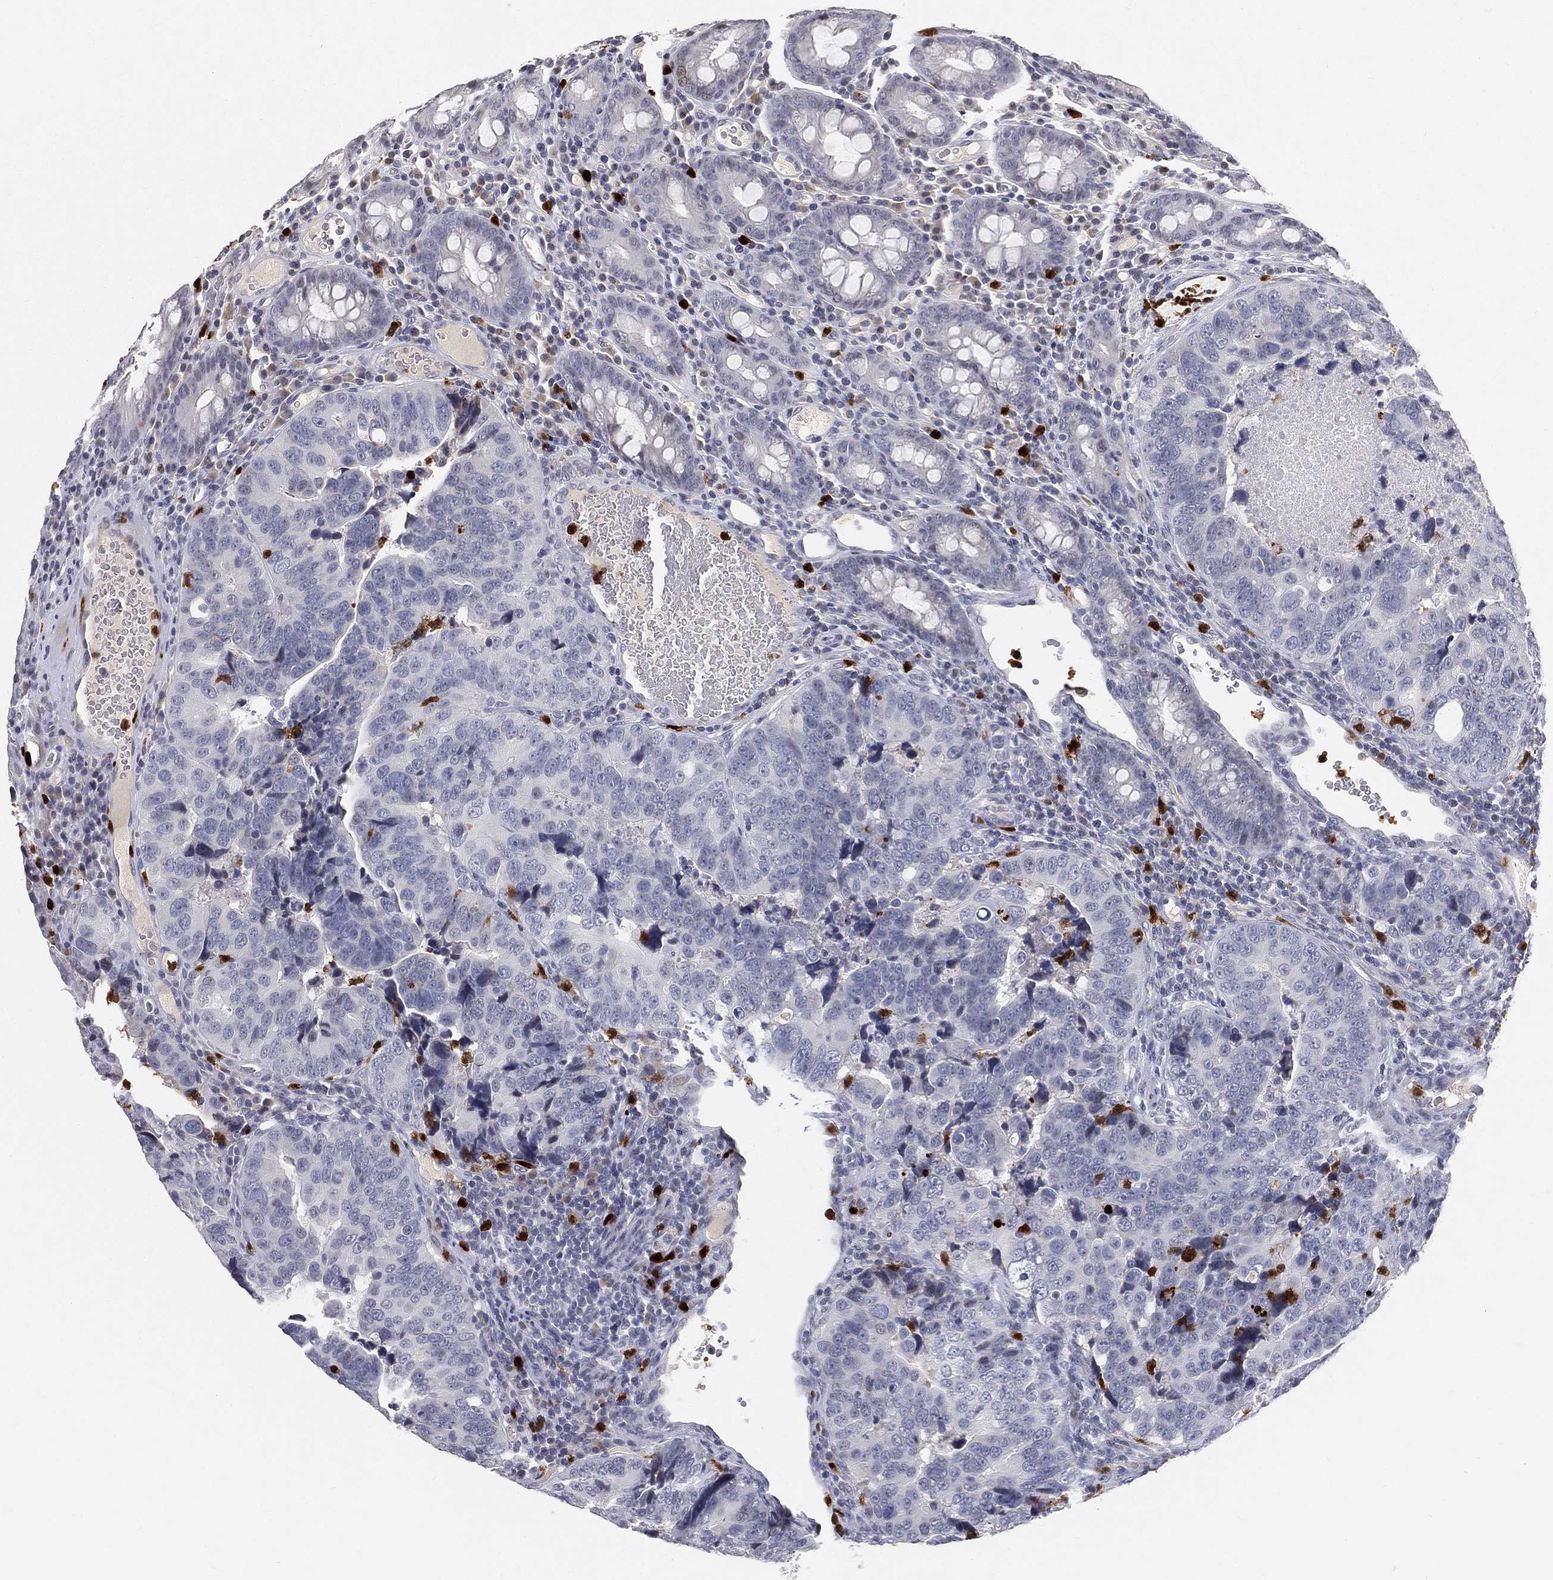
{"staining": {"intensity": "negative", "quantity": "none", "location": "none"}, "tissue": "colorectal cancer", "cell_type": "Tumor cells", "image_type": "cancer", "snomed": [{"axis": "morphology", "description": "Adenocarcinoma, NOS"}, {"axis": "topography", "description": "Colon"}], "caption": "Colorectal cancer (adenocarcinoma) was stained to show a protein in brown. There is no significant positivity in tumor cells.", "gene": "ARG1", "patient": {"sex": "female", "age": 72}}